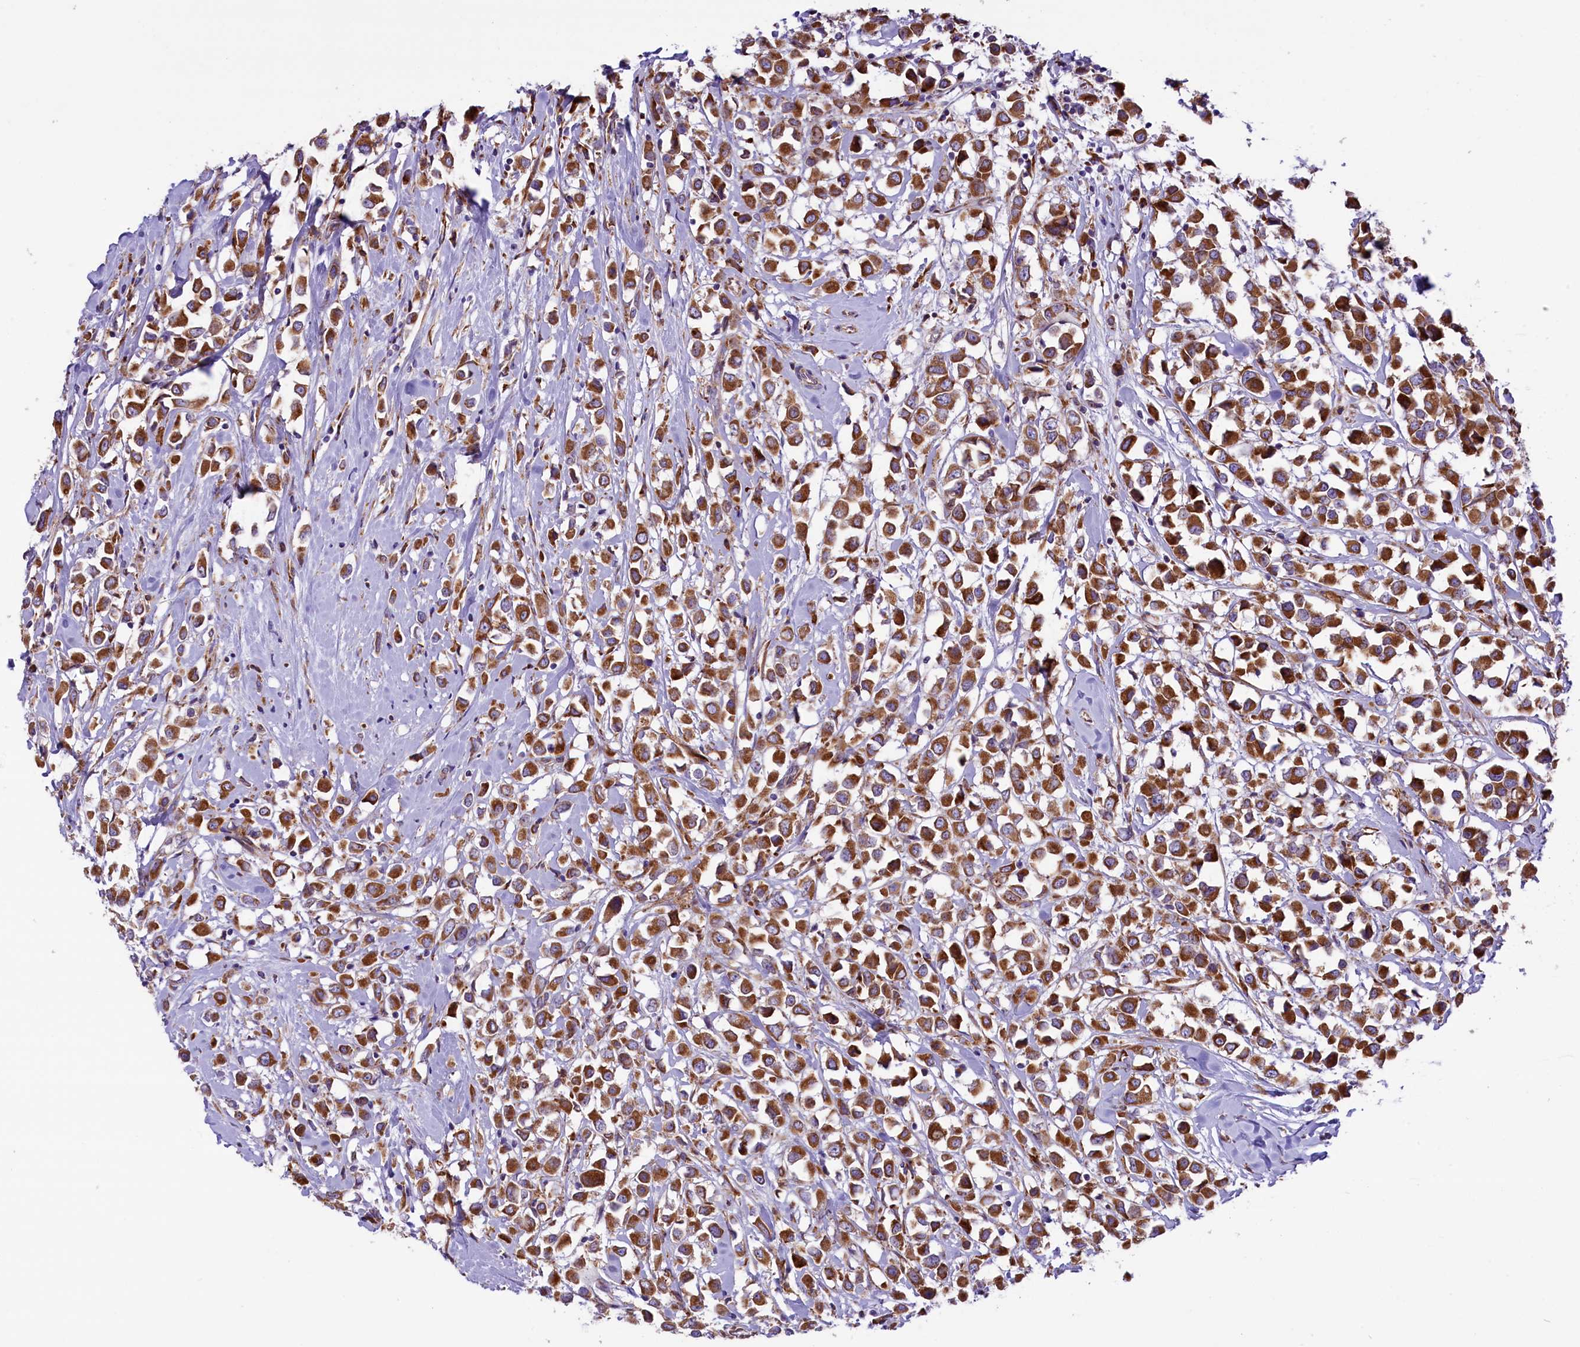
{"staining": {"intensity": "moderate", "quantity": ">75%", "location": "cytoplasmic/membranous"}, "tissue": "breast cancer", "cell_type": "Tumor cells", "image_type": "cancer", "snomed": [{"axis": "morphology", "description": "Duct carcinoma"}, {"axis": "topography", "description": "Breast"}], "caption": "A micrograph of human breast cancer (invasive ductal carcinoma) stained for a protein exhibits moderate cytoplasmic/membranous brown staining in tumor cells.", "gene": "PTPRU", "patient": {"sex": "female", "age": 87}}